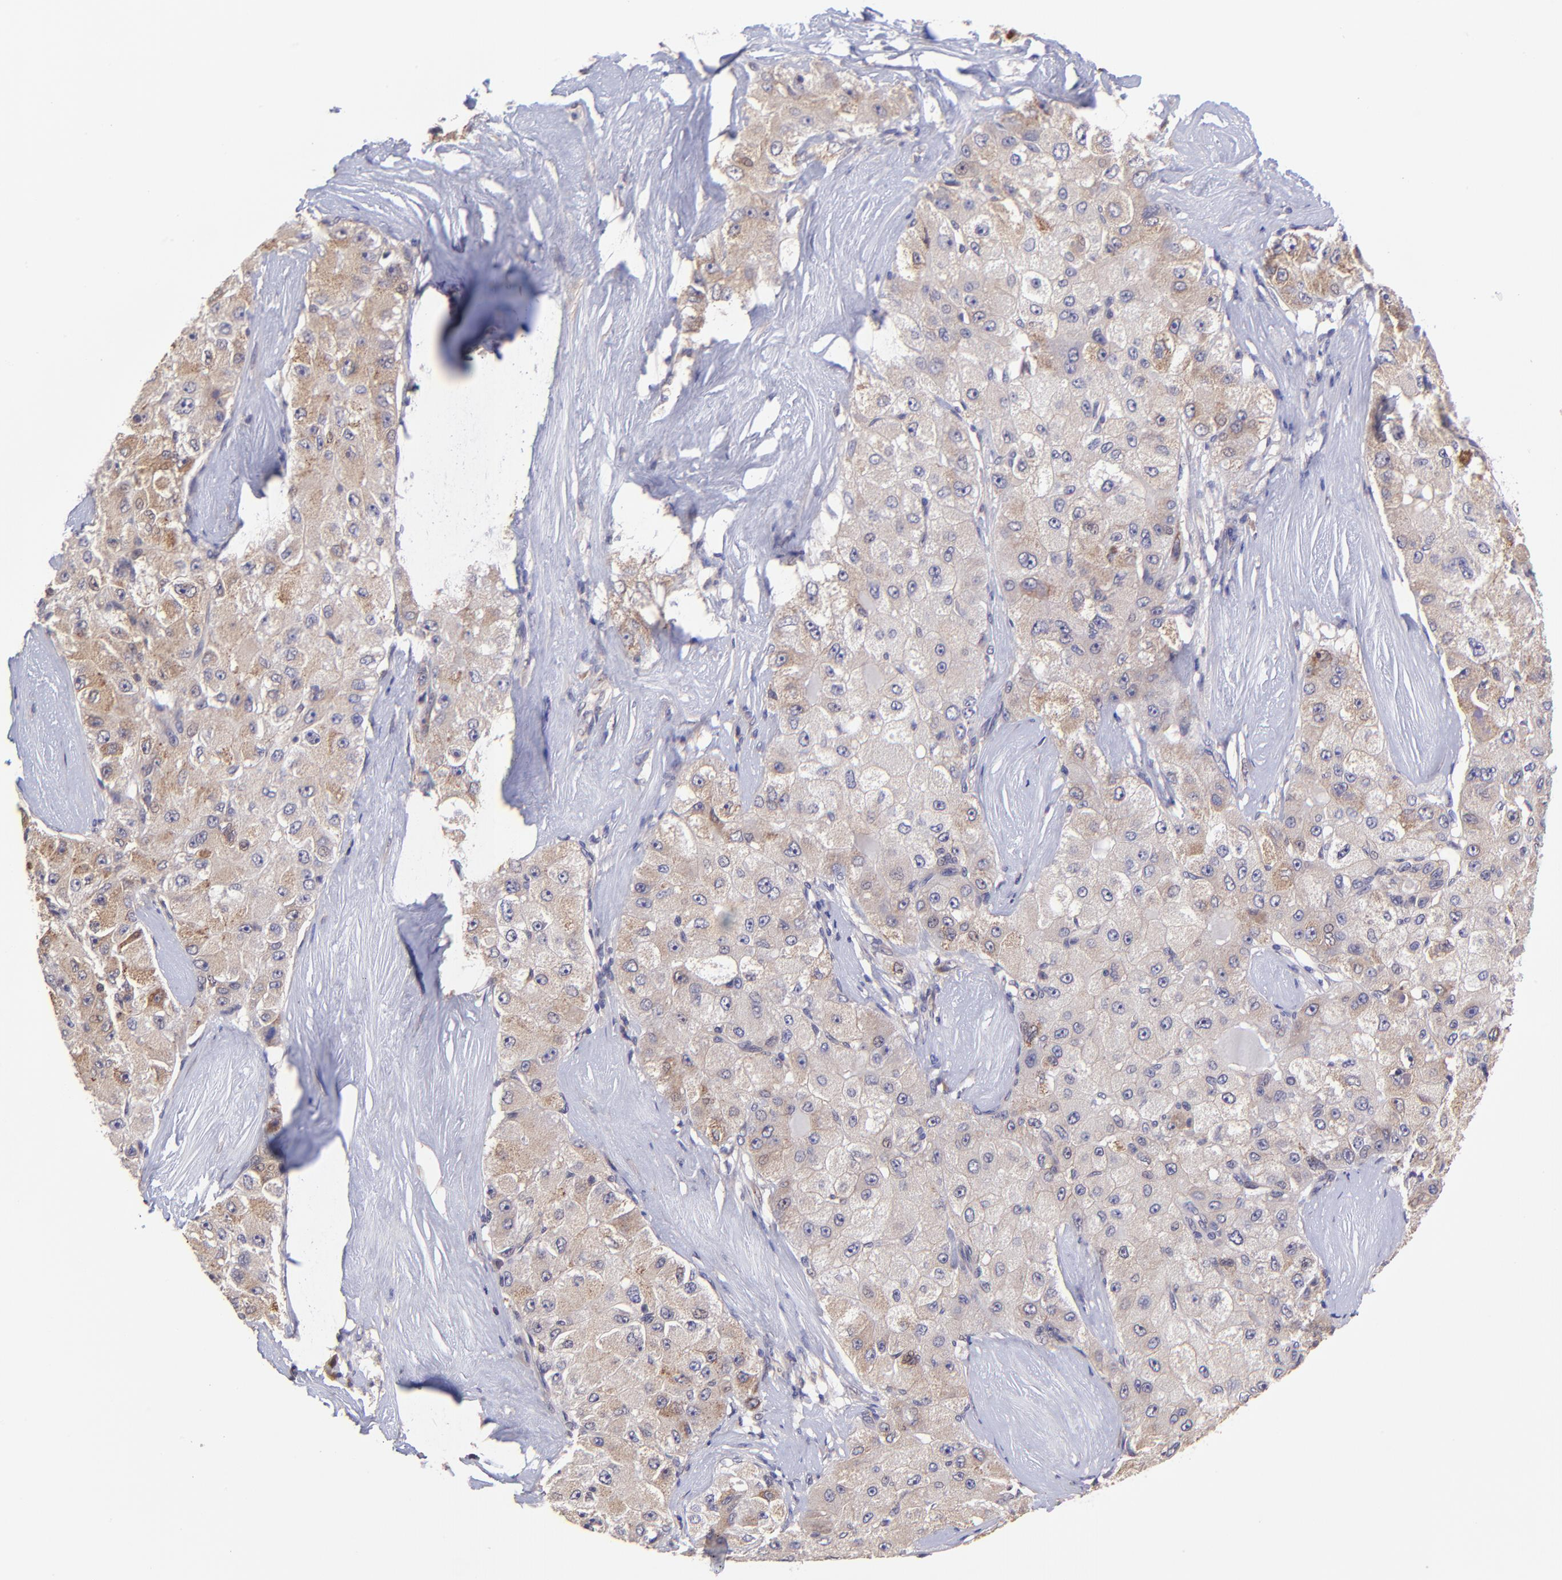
{"staining": {"intensity": "moderate", "quantity": ">75%", "location": "cytoplasmic/membranous"}, "tissue": "liver cancer", "cell_type": "Tumor cells", "image_type": "cancer", "snomed": [{"axis": "morphology", "description": "Carcinoma, Hepatocellular, NOS"}, {"axis": "topography", "description": "Liver"}], "caption": "Protein staining of liver cancer tissue shows moderate cytoplasmic/membranous staining in about >75% of tumor cells. The protein of interest is shown in brown color, while the nuclei are stained blue.", "gene": "NSF", "patient": {"sex": "male", "age": 80}}